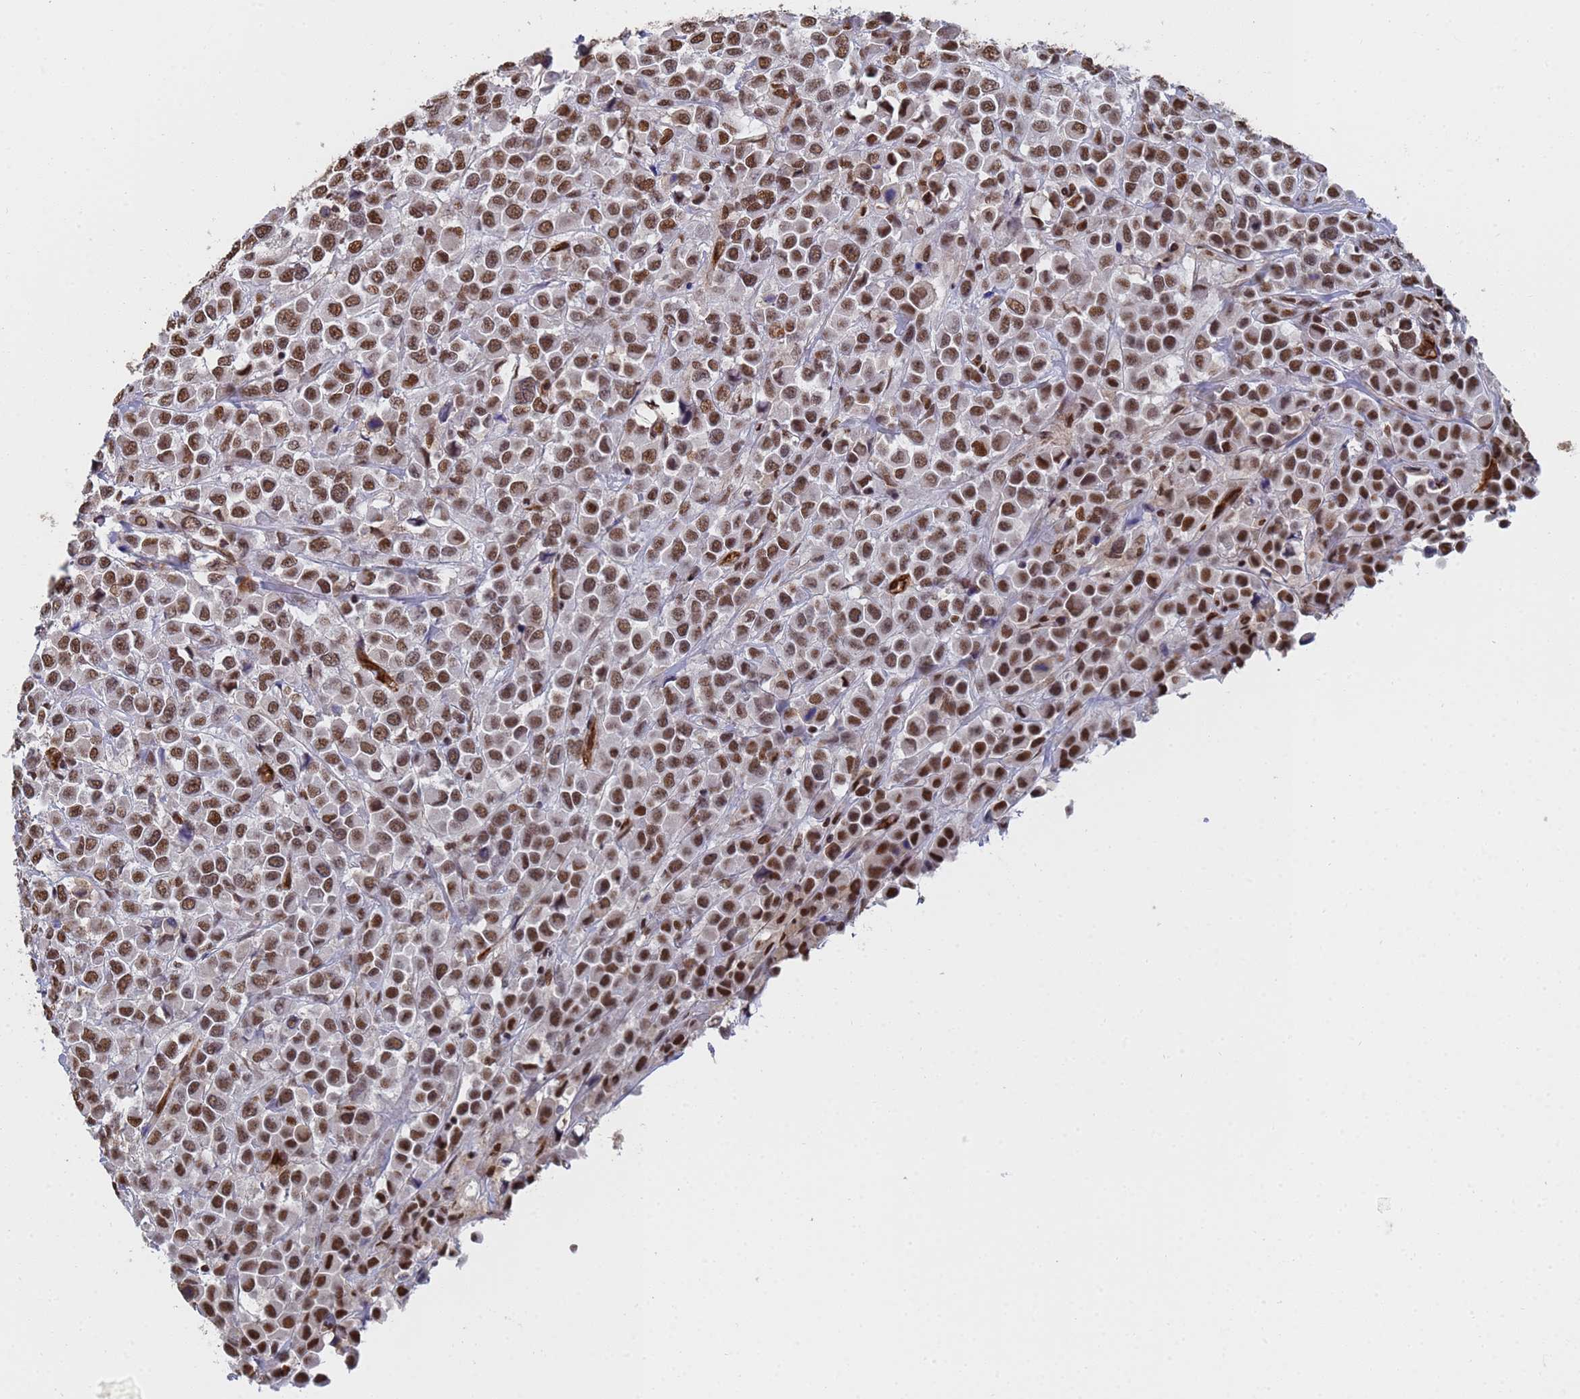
{"staining": {"intensity": "strong", "quantity": ">75%", "location": "nuclear"}, "tissue": "breast cancer", "cell_type": "Tumor cells", "image_type": "cancer", "snomed": [{"axis": "morphology", "description": "Duct carcinoma"}, {"axis": "topography", "description": "Breast"}], "caption": "Intraductal carcinoma (breast) was stained to show a protein in brown. There is high levels of strong nuclear expression in about >75% of tumor cells.", "gene": "RAVER2", "patient": {"sex": "female", "age": 61}}